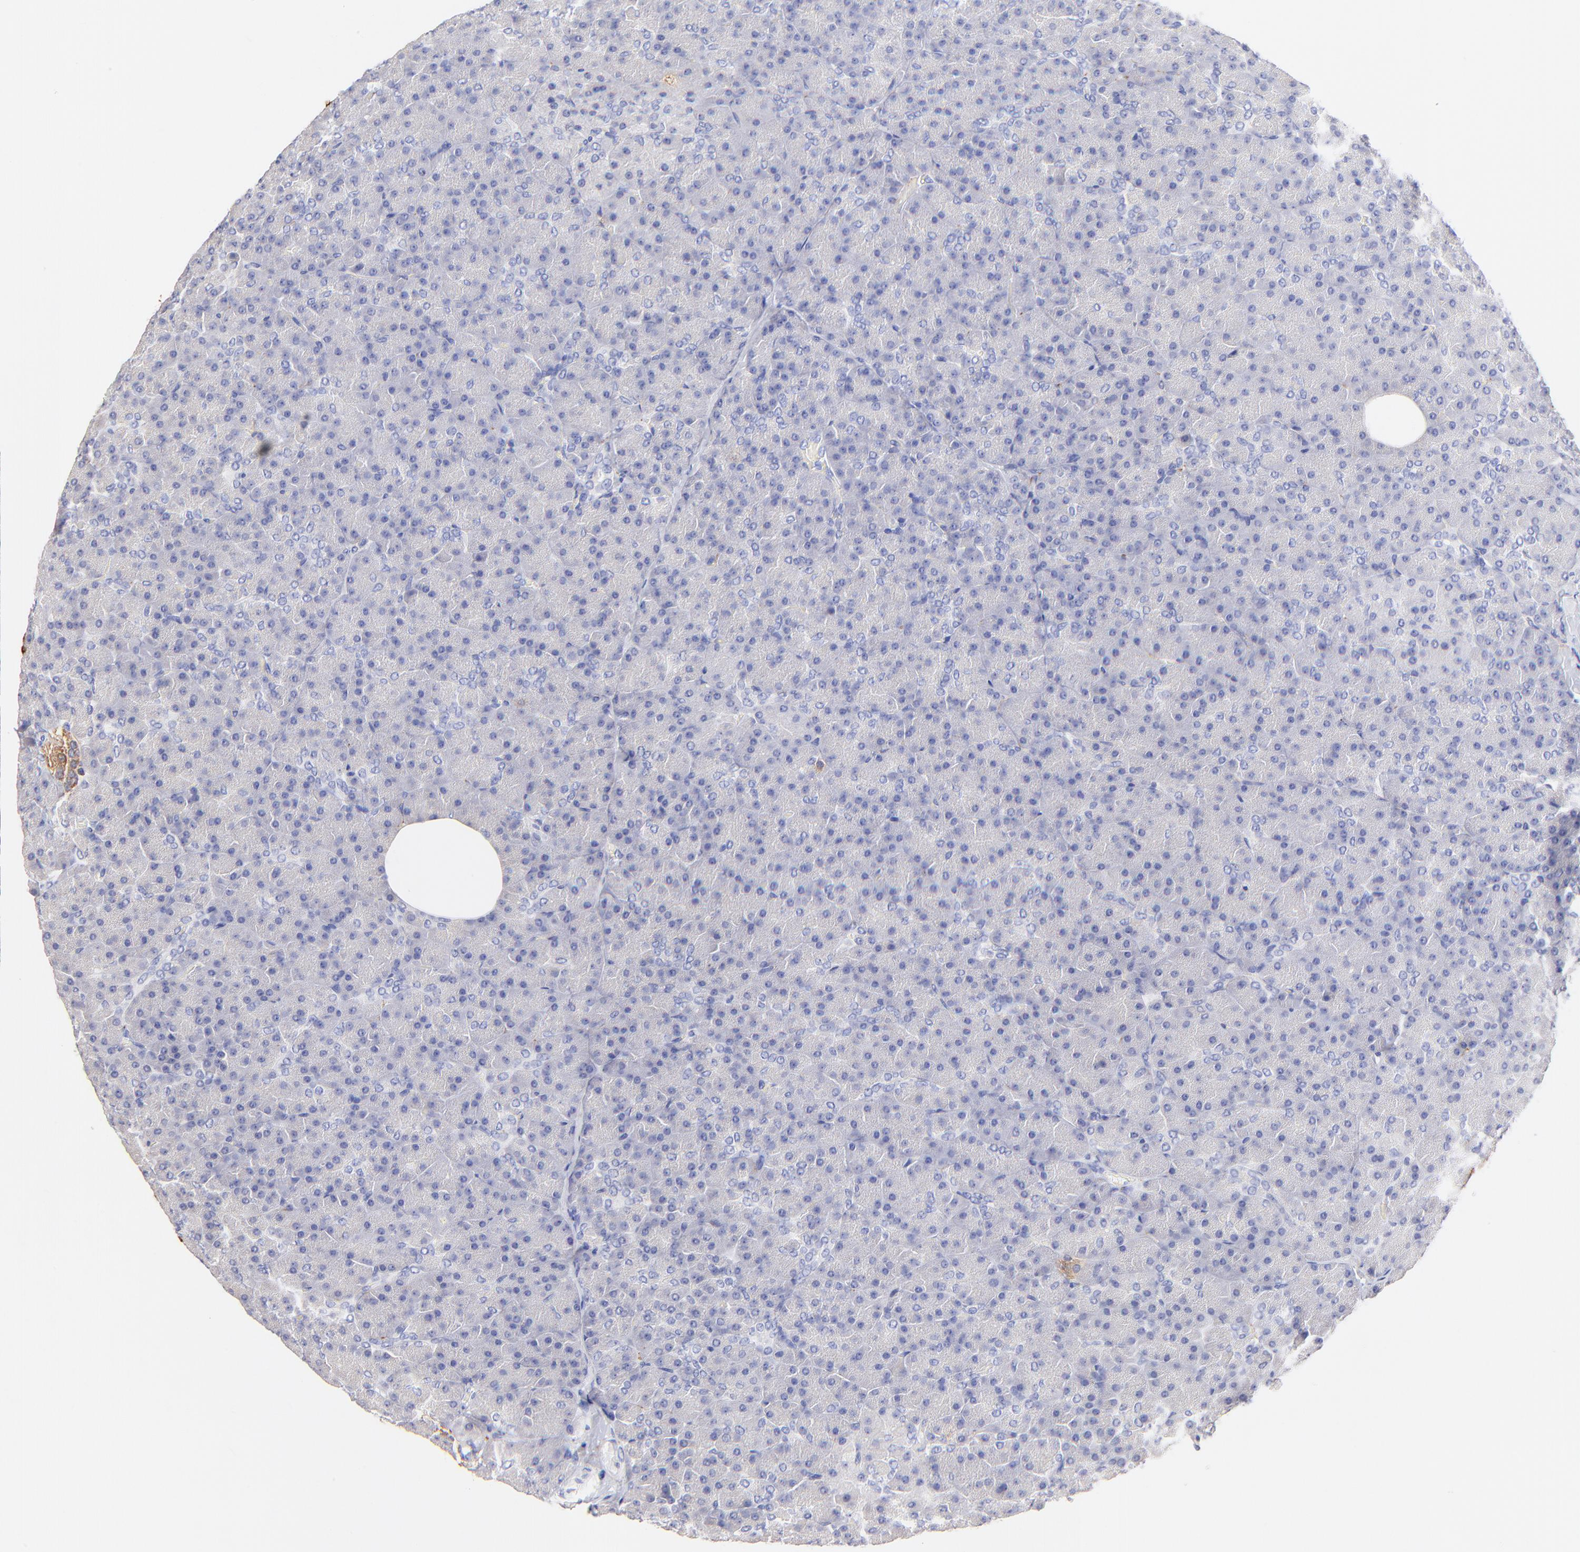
{"staining": {"intensity": "negative", "quantity": "none", "location": "none"}, "tissue": "pancreas", "cell_type": "Exocrine glandular cells", "image_type": "normal", "snomed": [{"axis": "morphology", "description": "Normal tissue, NOS"}, {"axis": "topography", "description": "Pancreas"}], "caption": "This histopathology image is of normal pancreas stained with immunohistochemistry (IHC) to label a protein in brown with the nuclei are counter-stained blue. There is no expression in exocrine glandular cells.", "gene": "RAB3A", "patient": {"sex": "female", "age": 35}}